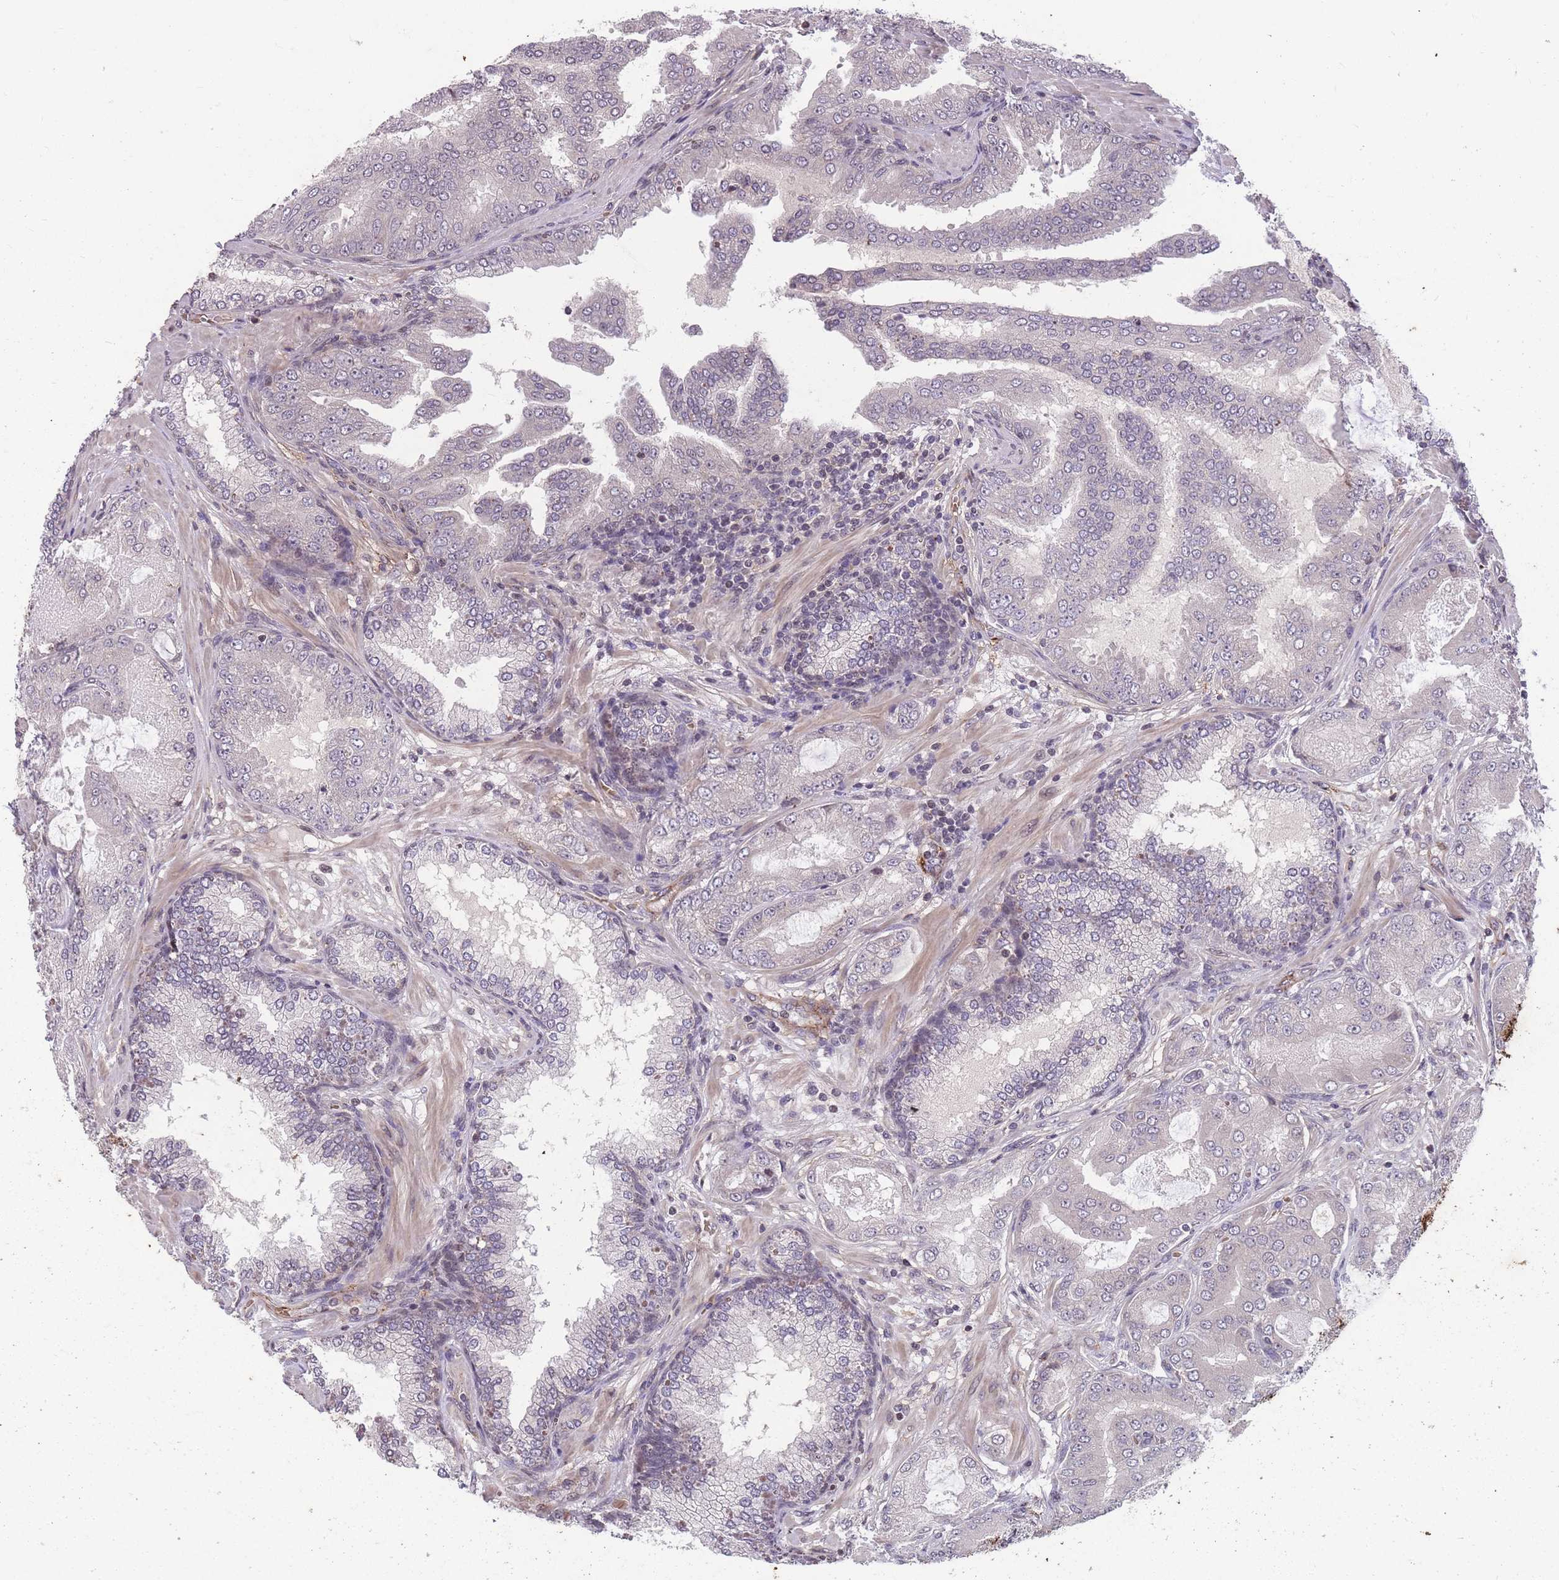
{"staining": {"intensity": "negative", "quantity": "none", "location": "none"}, "tissue": "prostate cancer", "cell_type": "Tumor cells", "image_type": "cancer", "snomed": [{"axis": "morphology", "description": "Adenocarcinoma, High grade"}, {"axis": "topography", "description": "Prostate"}], "caption": "This is a micrograph of IHC staining of high-grade adenocarcinoma (prostate), which shows no positivity in tumor cells.", "gene": "GGT5", "patient": {"sex": "male", "age": 68}}